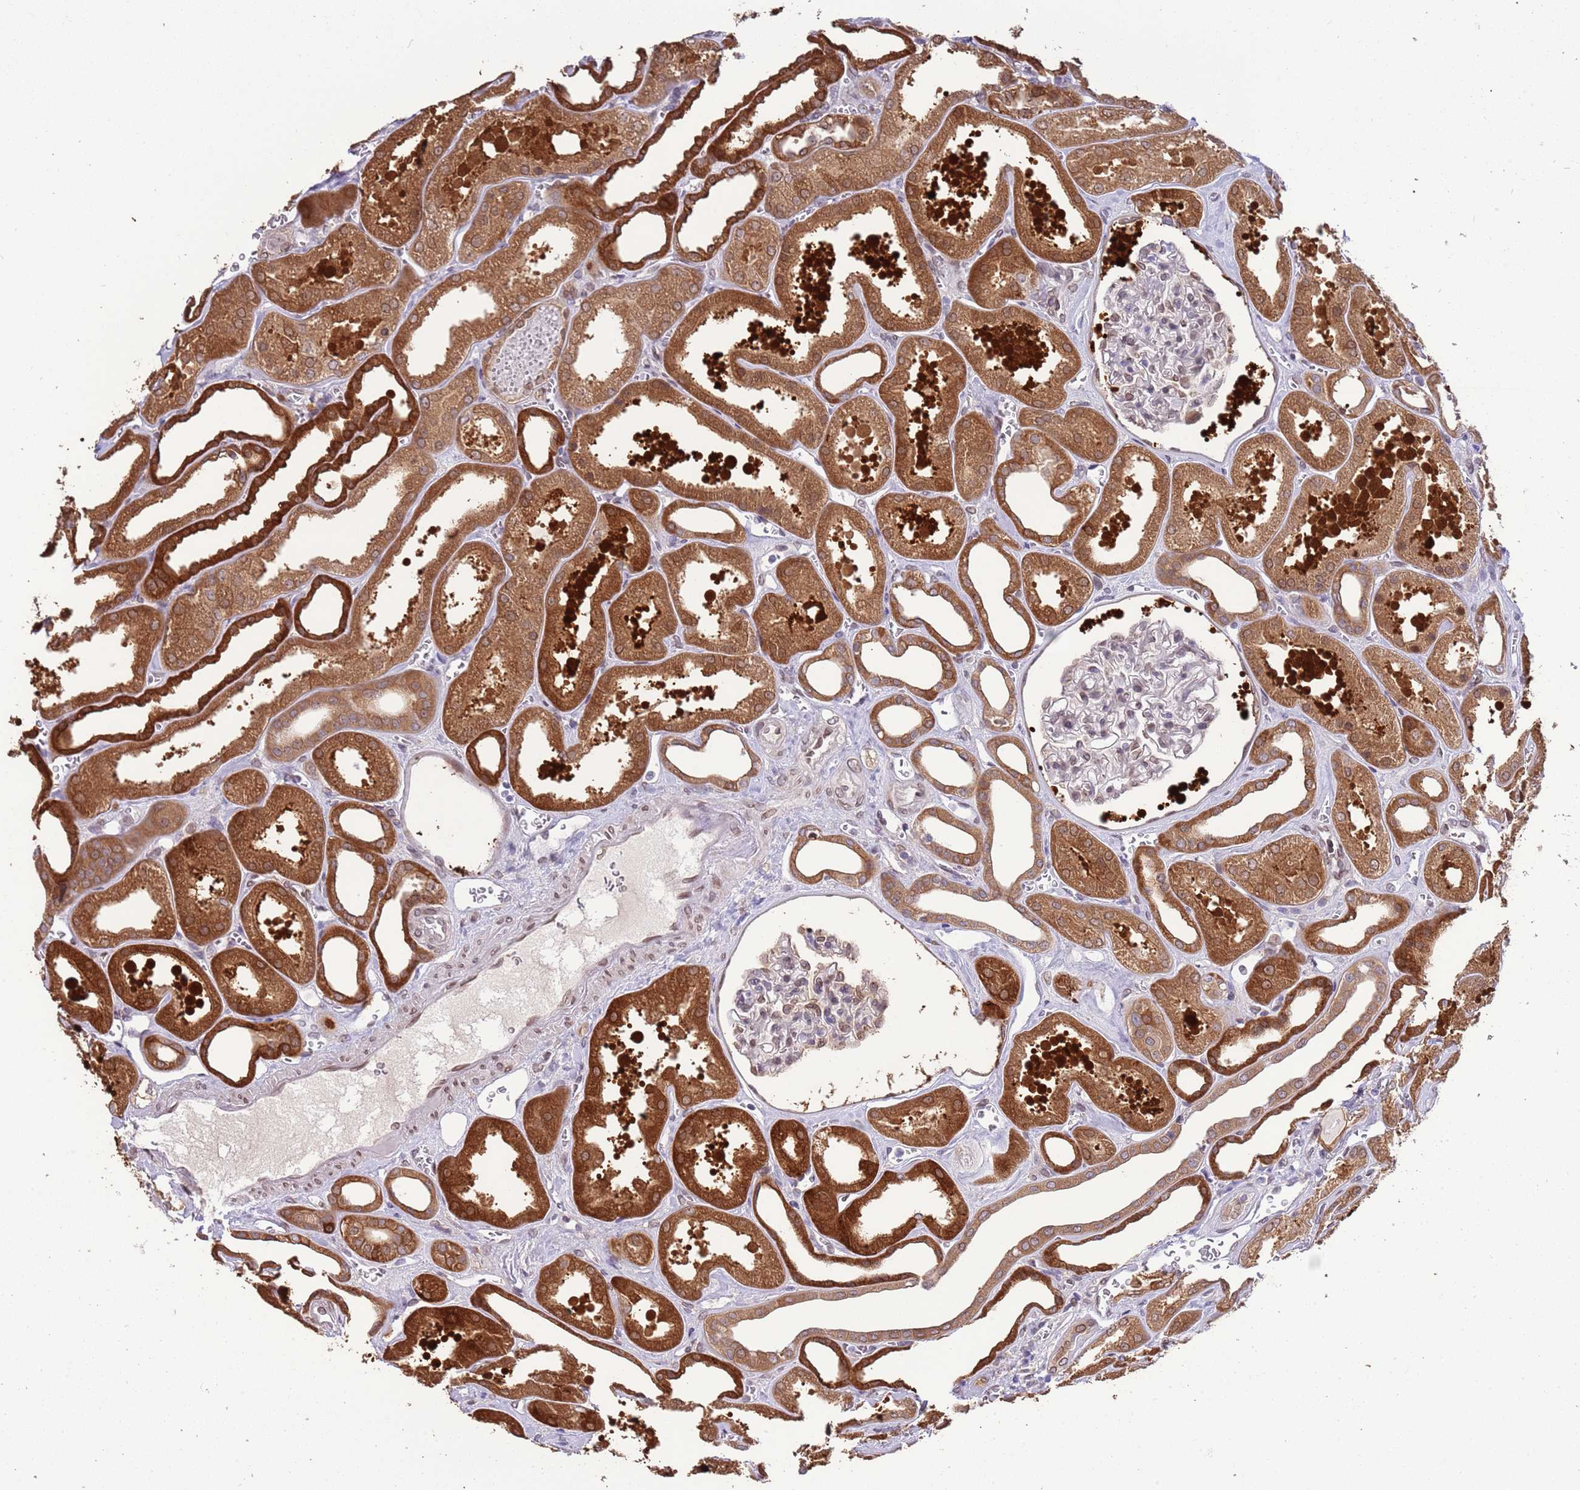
{"staining": {"intensity": "weak", "quantity": "<25%", "location": "nuclear"}, "tissue": "kidney", "cell_type": "Cells in glomeruli", "image_type": "normal", "snomed": [{"axis": "morphology", "description": "Normal tissue, NOS"}, {"axis": "morphology", "description": "Adenocarcinoma, NOS"}, {"axis": "topography", "description": "Kidney"}], "caption": "Immunohistochemical staining of benign kidney shows no significant expression in cells in glomeruli.", "gene": "ZNF665", "patient": {"sex": "female", "age": 68}}